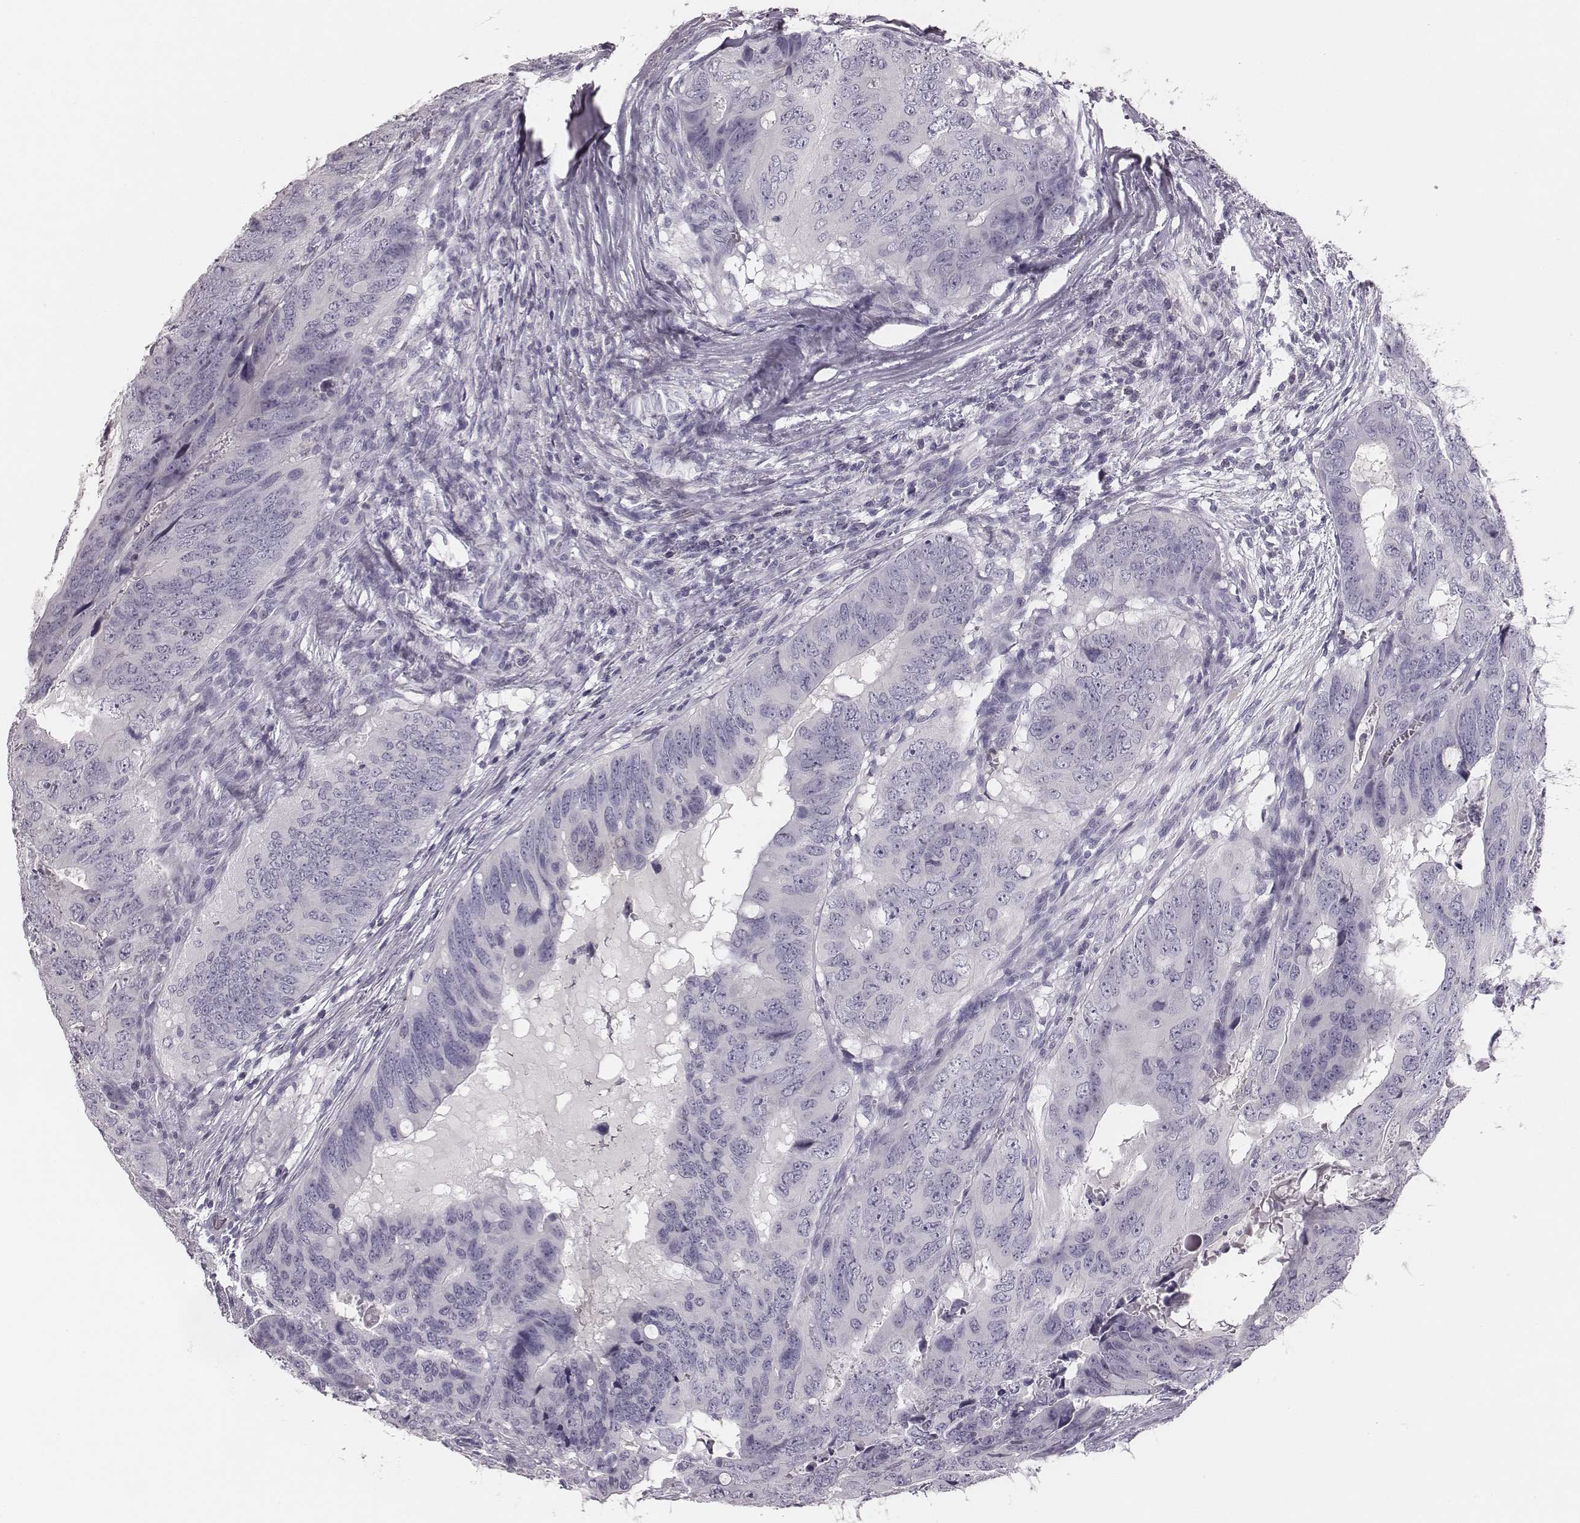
{"staining": {"intensity": "negative", "quantity": "none", "location": "none"}, "tissue": "colorectal cancer", "cell_type": "Tumor cells", "image_type": "cancer", "snomed": [{"axis": "morphology", "description": "Adenocarcinoma, NOS"}, {"axis": "topography", "description": "Colon"}], "caption": "This histopathology image is of adenocarcinoma (colorectal) stained with immunohistochemistry to label a protein in brown with the nuclei are counter-stained blue. There is no staining in tumor cells. The staining is performed using DAB brown chromogen with nuclei counter-stained in using hematoxylin.", "gene": "CSH1", "patient": {"sex": "male", "age": 79}}